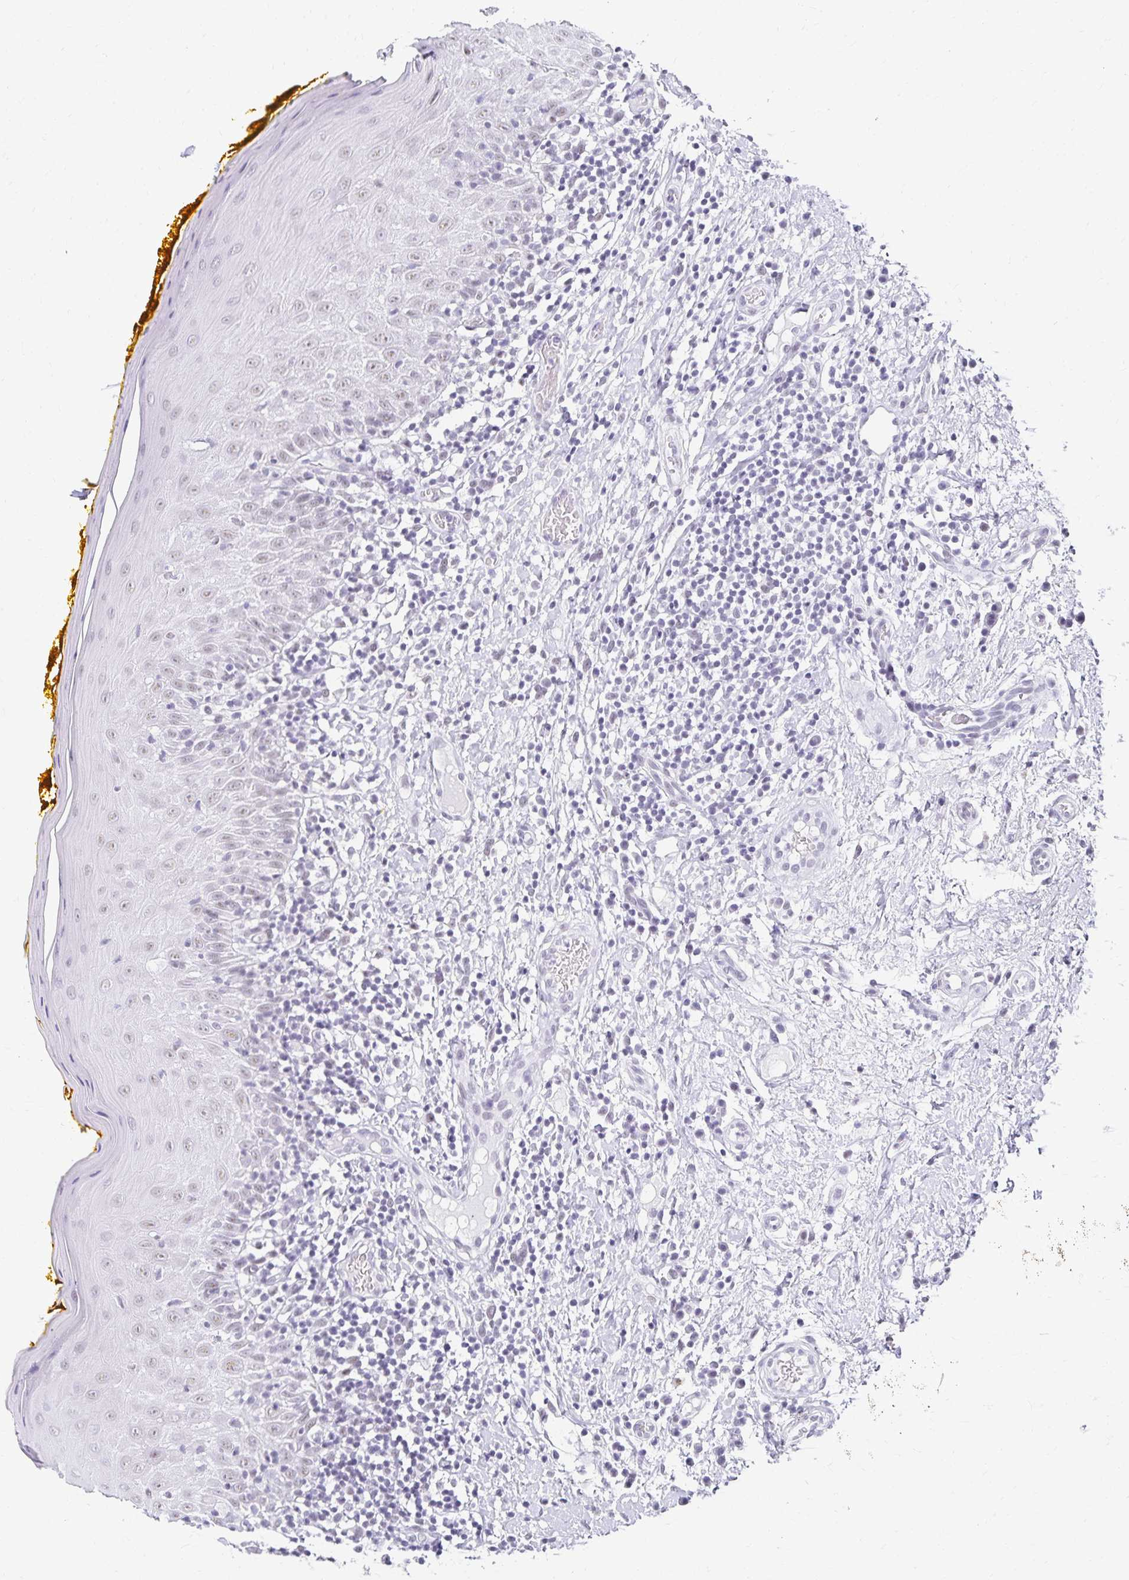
{"staining": {"intensity": "weak", "quantity": "<25%", "location": "nuclear"}, "tissue": "oral mucosa", "cell_type": "Squamous epithelial cells", "image_type": "normal", "snomed": [{"axis": "morphology", "description": "Normal tissue, NOS"}, {"axis": "topography", "description": "Oral tissue"}, {"axis": "topography", "description": "Tounge, NOS"}], "caption": "Oral mucosa was stained to show a protein in brown. There is no significant expression in squamous epithelial cells. Brightfield microscopy of IHC stained with DAB (brown) and hematoxylin (blue), captured at high magnification.", "gene": "C20orf85", "patient": {"sex": "female", "age": 58}}